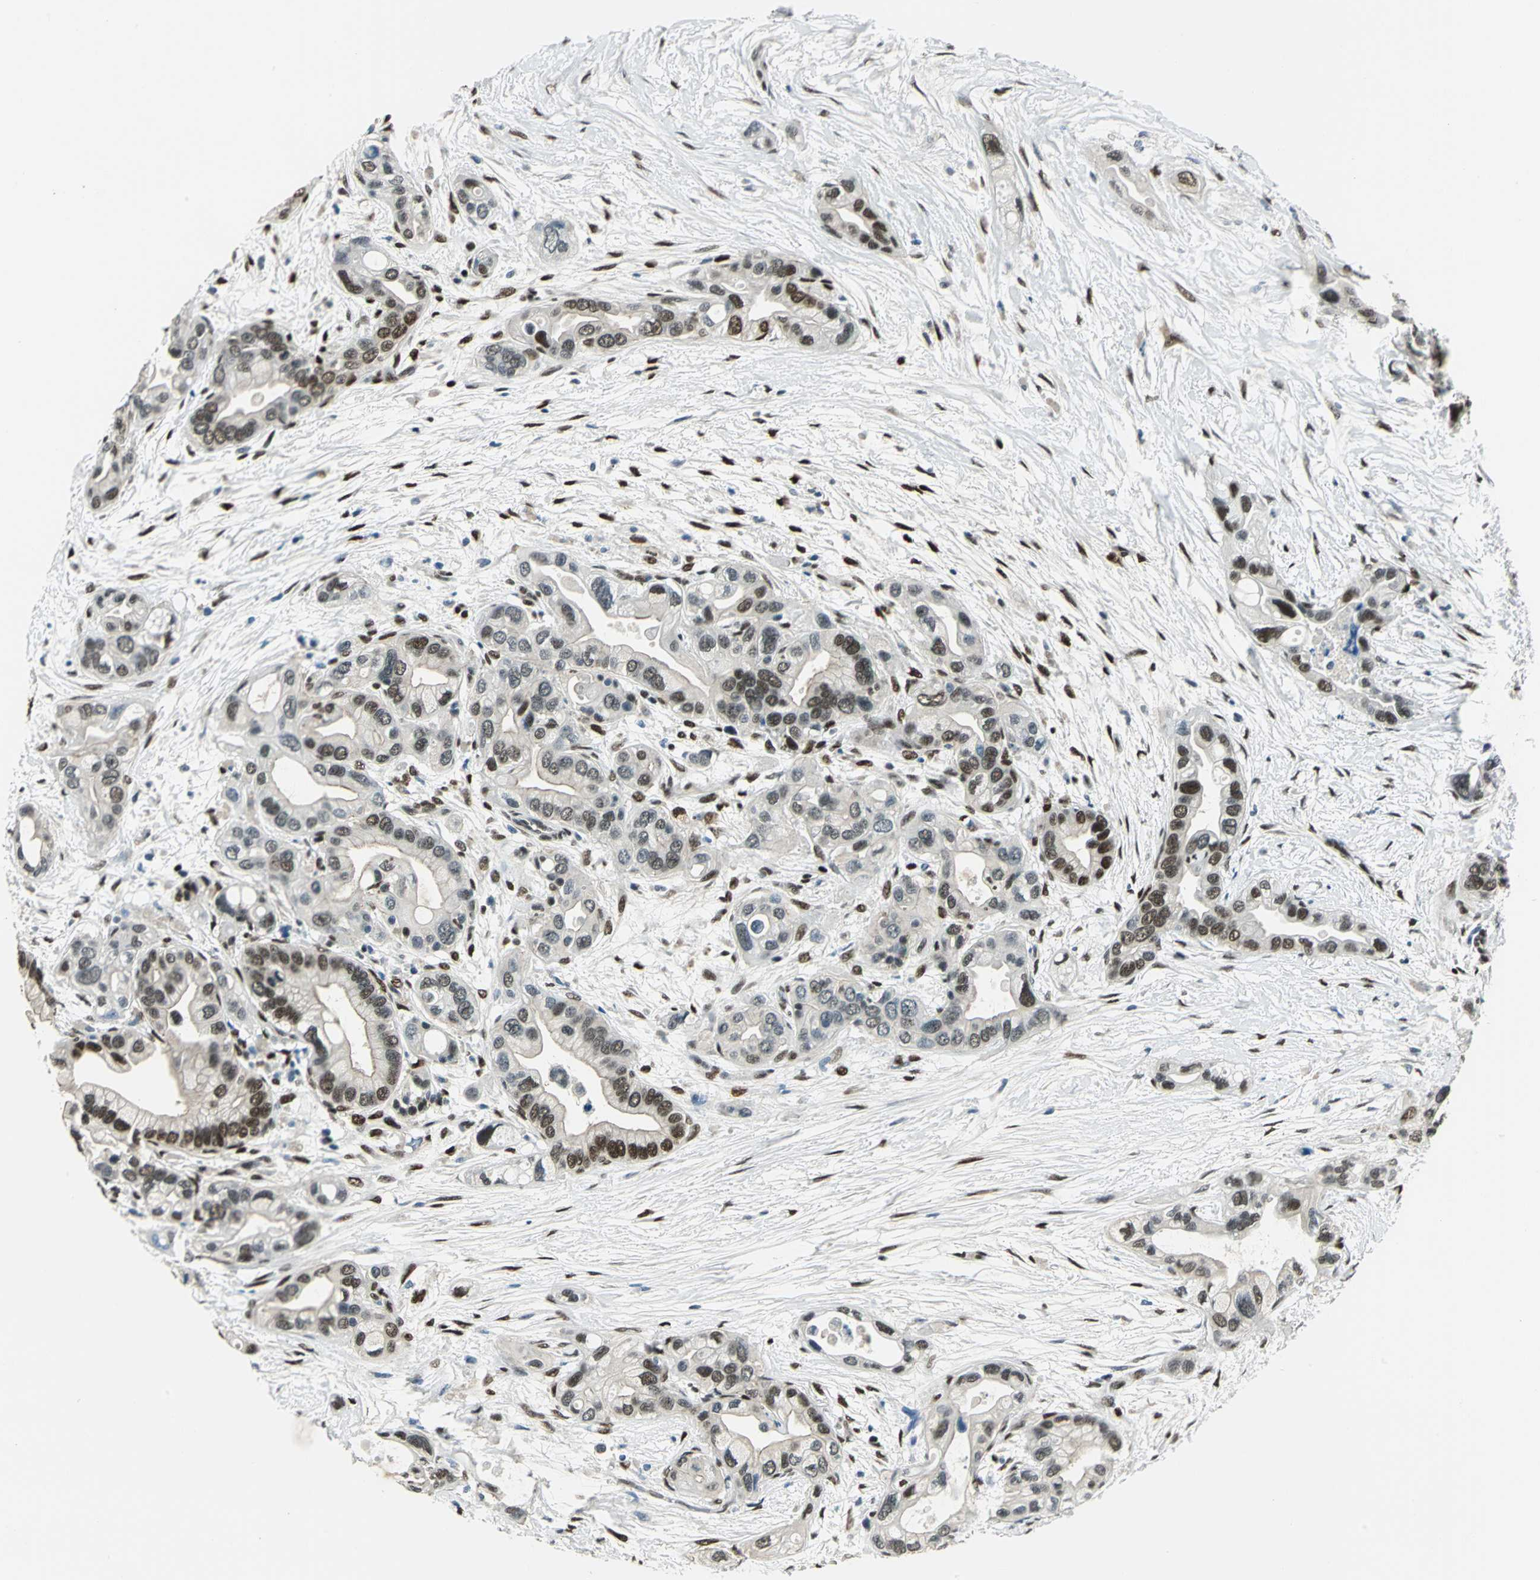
{"staining": {"intensity": "moderate", "quantity": "25%-75%", "location": "nuclear"}, "tissue": "pancreatic cancer", "cell_type": "Tumor cells", "image_type": "cancer", "snomed": [{"axis": "morphology", "description": "Adenocarcinoma, NOS"}, {"axis": "topography", "description": "Pancreas"}], "caption": "Immunohistochemistry histopathology image of neoplastic tissue: pancreatic adenocarcinoma stained using immunohistochemistry (IHC) displays medium levels of moderate protein expression localized specifically in the nuclear of tumor cells, appearing as a nuclear brown color.", "gene": "NFIA", "patient": {"sex": "female", "age": 77}}